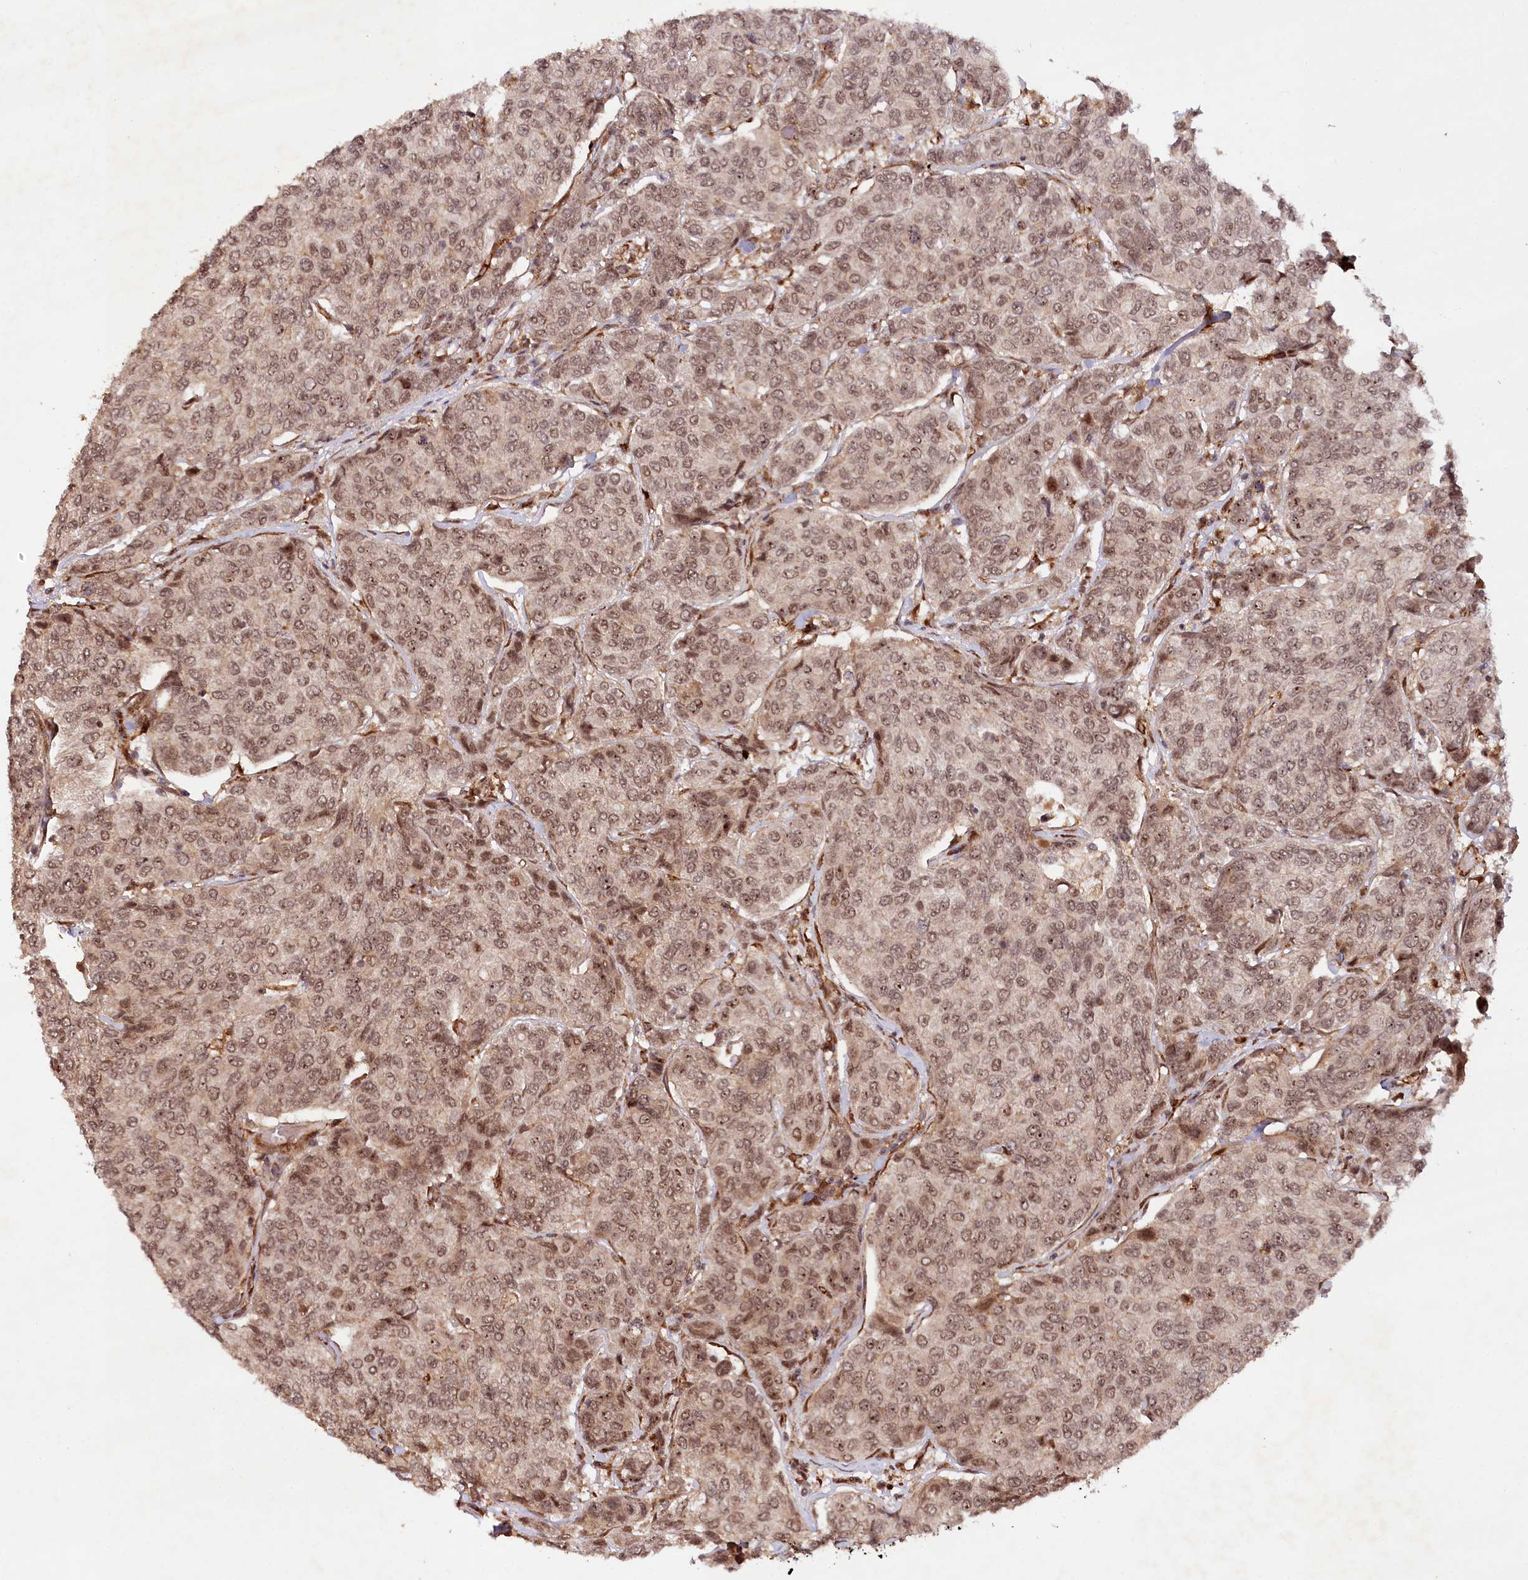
{"staining": {"intensity": "moderate", "quantity": ">75%", "location": "nuclear"}, "tissue": "breast cancer", "cell_type": "Tumor cells", "image_type": "cancer", "snomed": [{"axis": "morphology", "description": "Duct carcinoma"}, {"axis": "topography", "description": "Breast"}], "caption": "Tumor cells exhibit medium levels of moderate nuclear positivity in approximately >75% of cells in human breast cancer (invasive ductal carcinoma). (Stains: DAB in brown, nuclei in blue, Microscopy: brightfield microscopy at high magnification).", "gene": "ALKBH8", "patient": {"sex": "female", "age": 55}}